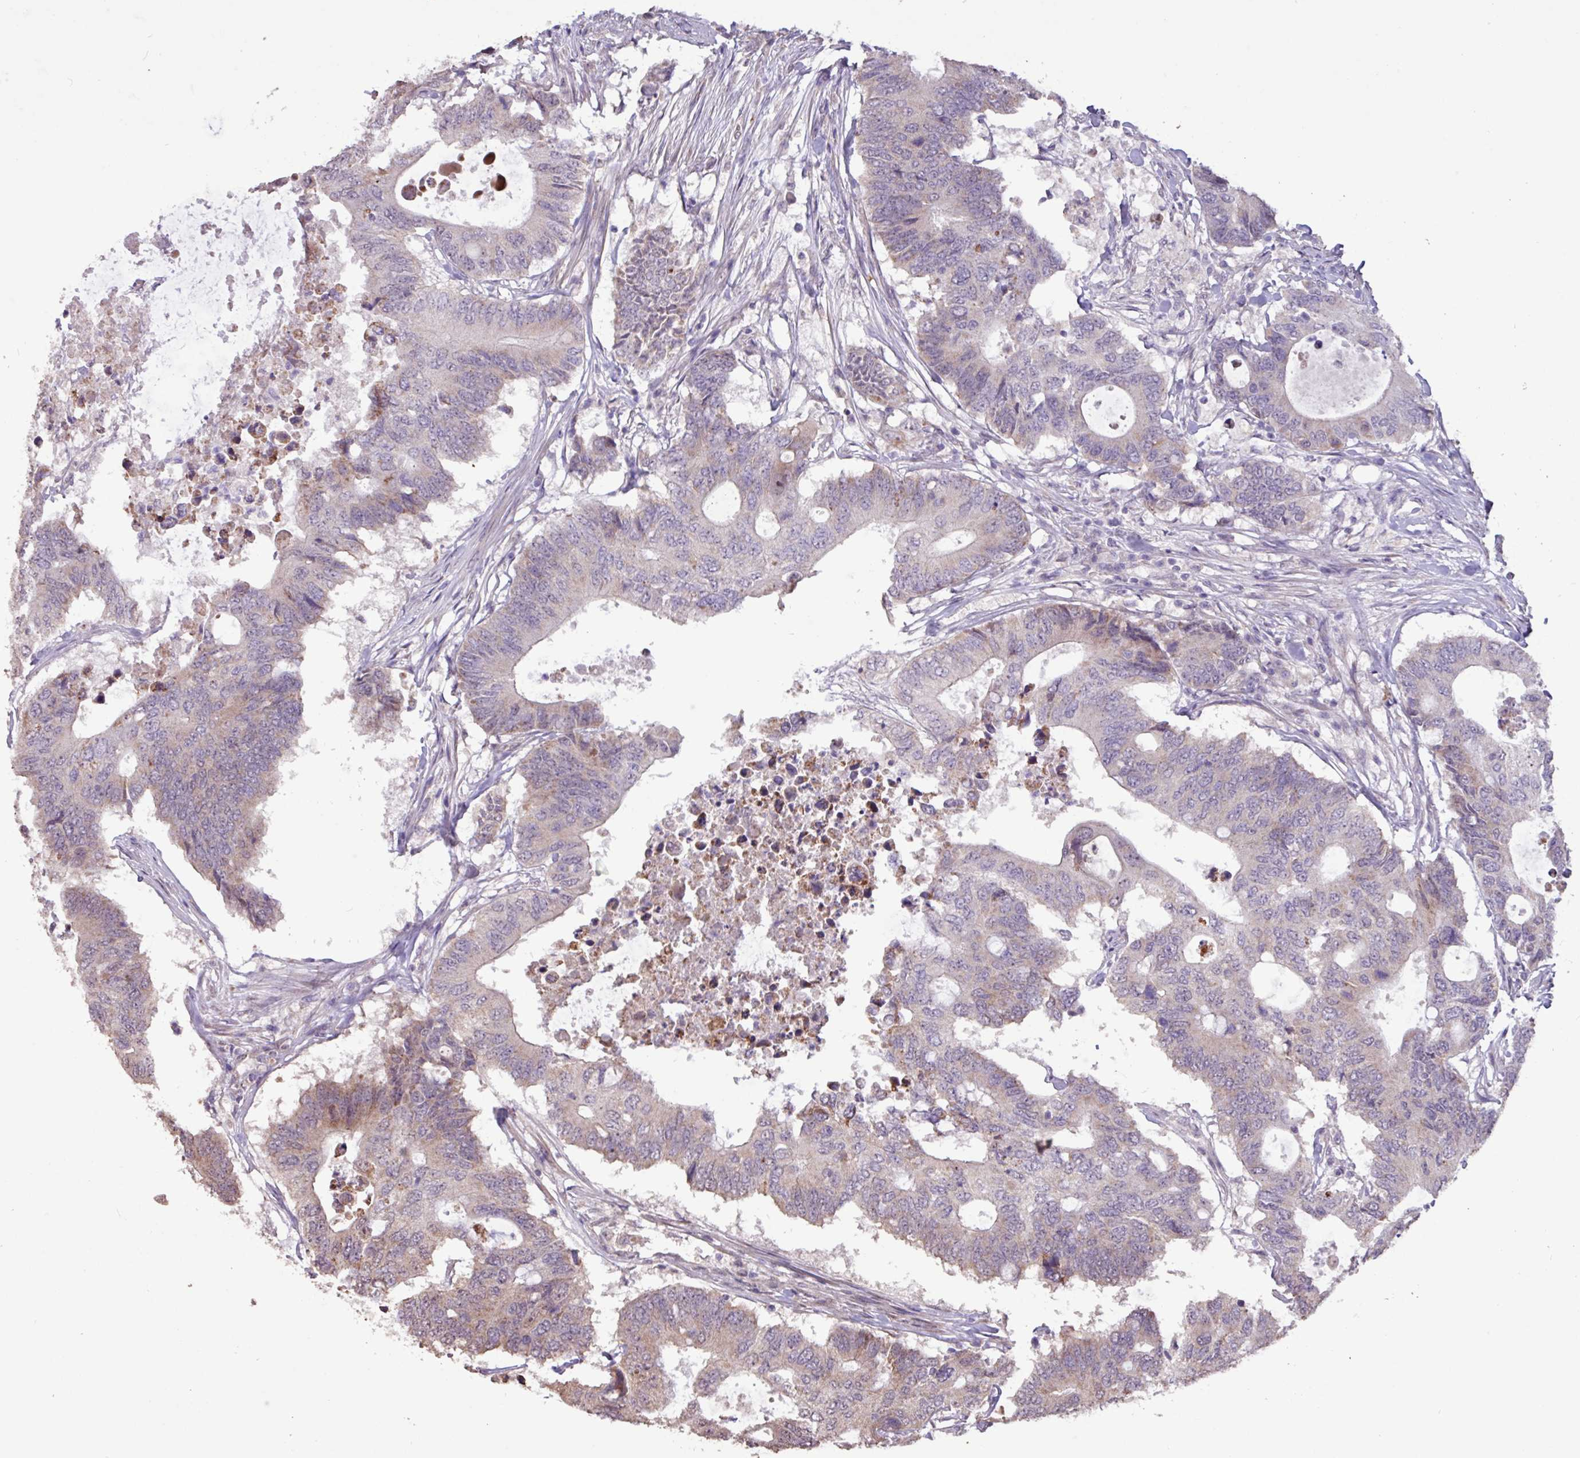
{"staining": {"intensity": "weak", "quantity": "<25%", "location": "cytoplasmic/membranous"}, "tissue": "colorectal cancer", "cell_type": "Tumor cells", "image_type": "cancer", "snomed": [{"axis": "morphology", "description": "Adenocarcinoma, NOS"}, {"axis": "topography", "description": "Colon"}], "caption": "Immunohistochemistry (IHC) photomicrograph of colorectal cancer (adenocarcinoma) stained for a protein (brown), which exhibits no staining in tumor cells. (Stains: DAB (3,3'-diaminobenzidine) immunohistochemistry (IHC) with hematoxylin counter stain, Microscopy: brightfield microscopy at high magnification).", "gene": "L3MBTL3", "patient": {"sex": "male", "age": 71}}